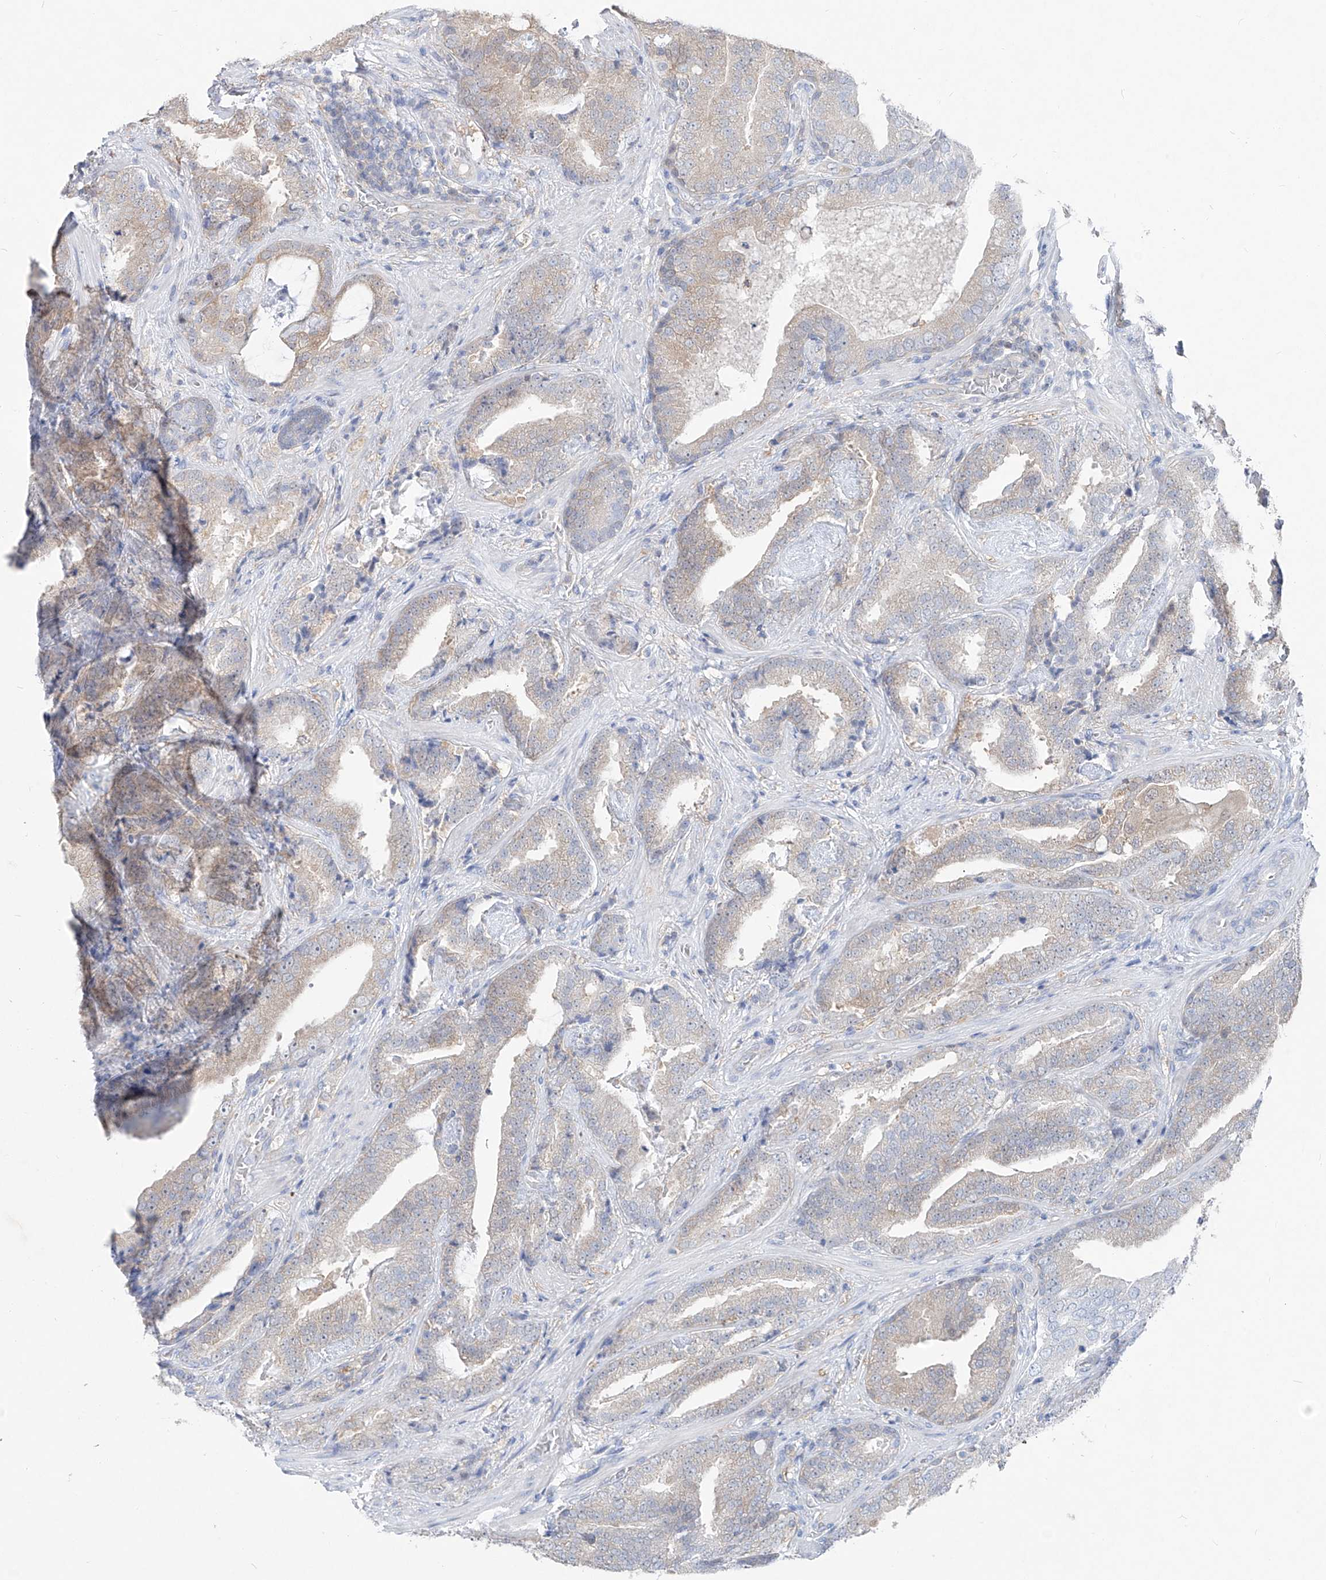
{"staining": {"intensity": "weak", "quantity": "<25%", "location": "cytoplasmic/membranous"}, "tissue": "prostate cancer", "cell_type": "Tumor cells", "image_type": "cancer", "snomed": [{"axis": "morphology", "description": "Adenocarcinoma, Low grade"}, {"axis": "topography", "description": "Prostate"}], "caption": "Immunohistochemistry histopathology image of human prostate cancer (adenocarcinoma (low-grade)) stained for a protein (brown), which shows no staining in tumor cells.", "gene": "UFL1", "patient": {"sex": "male", "age": 67}}